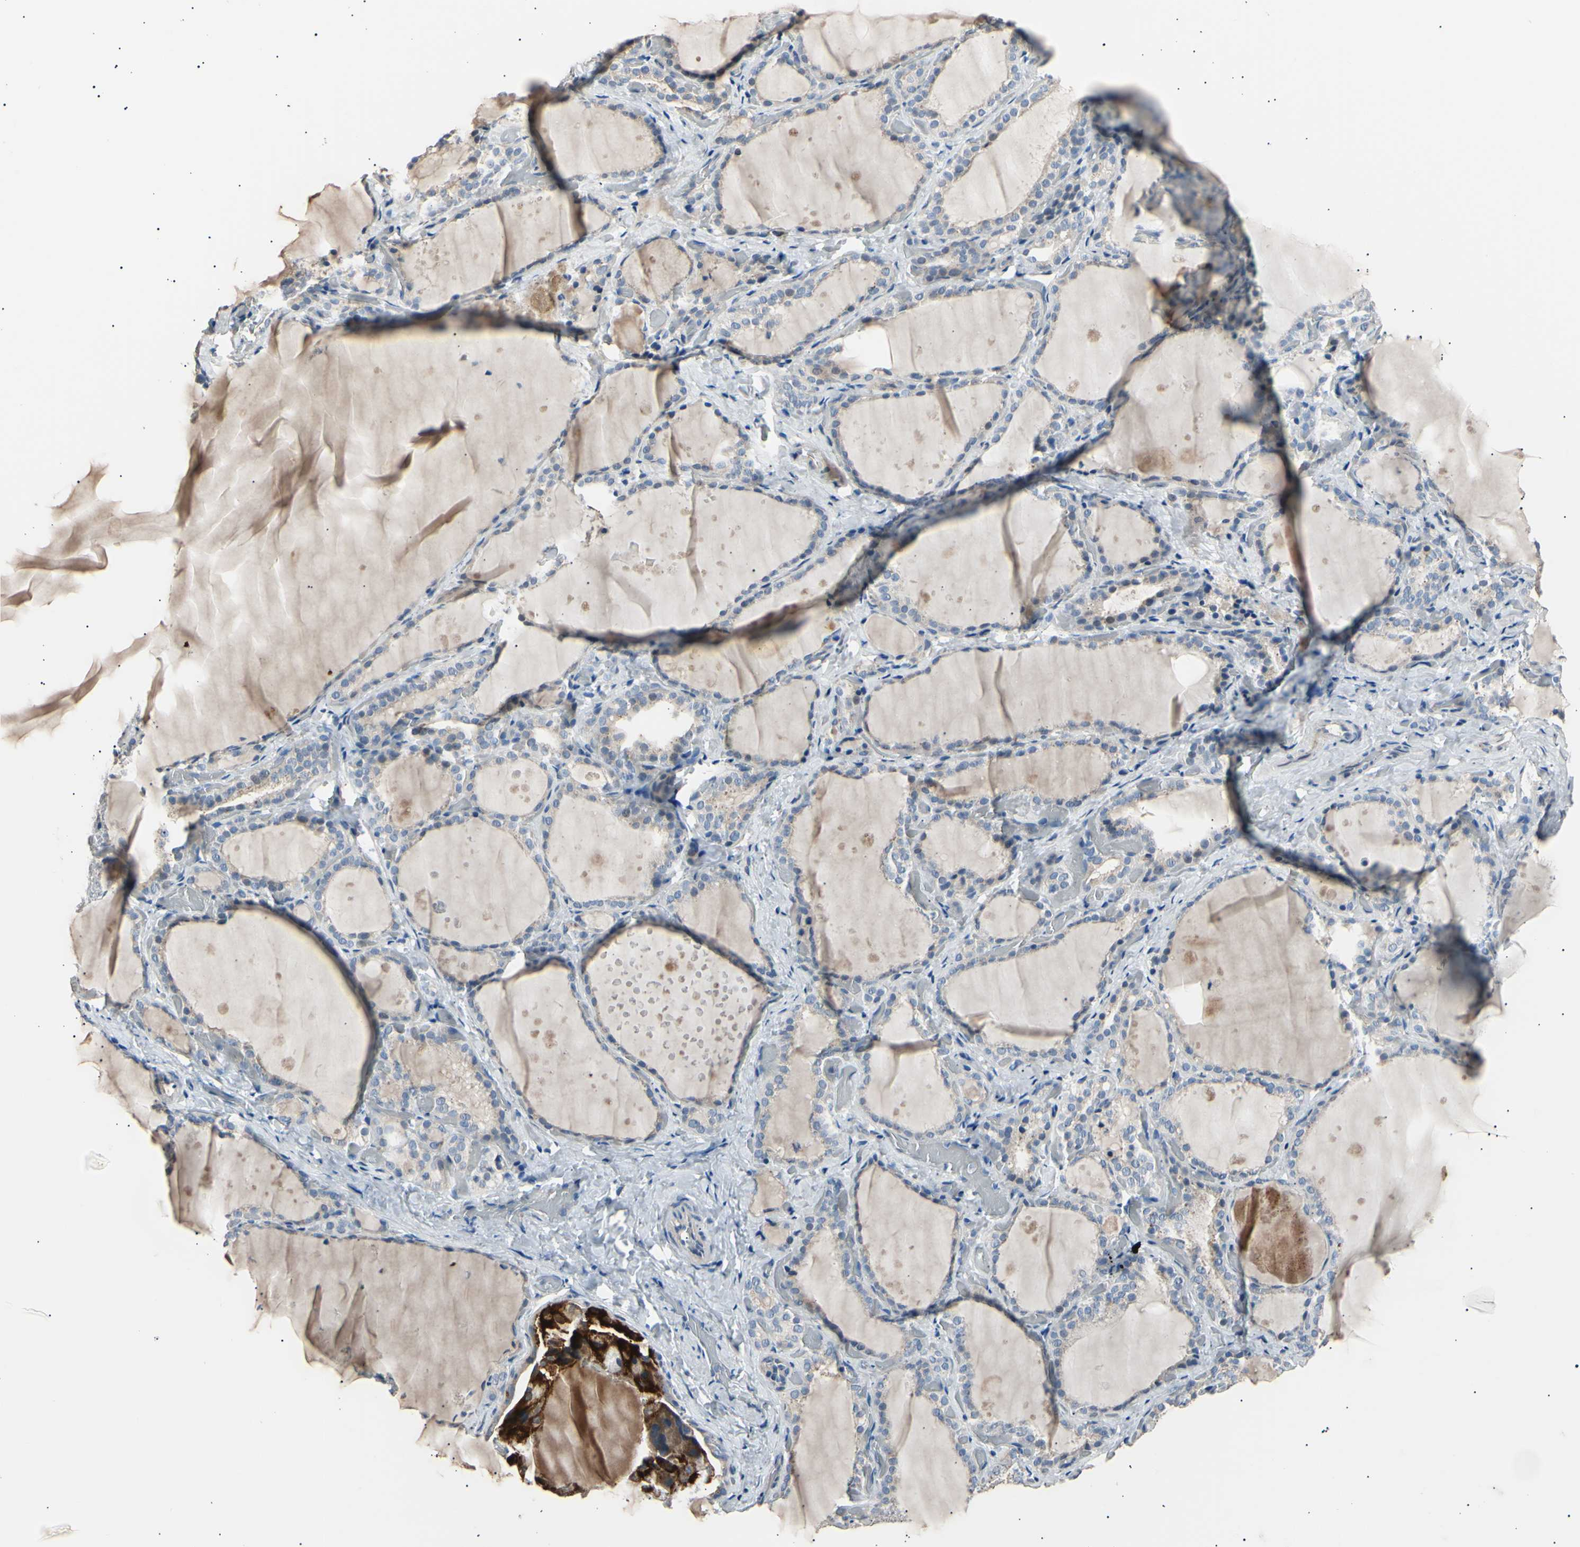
{"staining": {"intensity": "weak", "quantity": "<25%", "location": "cytoplasmic/membranous"}, "tissue": "thyroid gland", "cell_type": "Glandular cells", "image_type": "normal", "snomed": [{"axis": "morphology", "description": "Normal tissue, NOS"}, {"axis": "topography", "description": "Thyroid gland"}], "caption": "Immunohistochemistry histopathology image of normal human thyroid gland stained for a protein (brown), which exhibits no staining in glandular cells. (Brightfield microscopy of DAB IHC at high magnification).", "gene": "LDLR", "patient": {"sex": "female", "age": 44}}